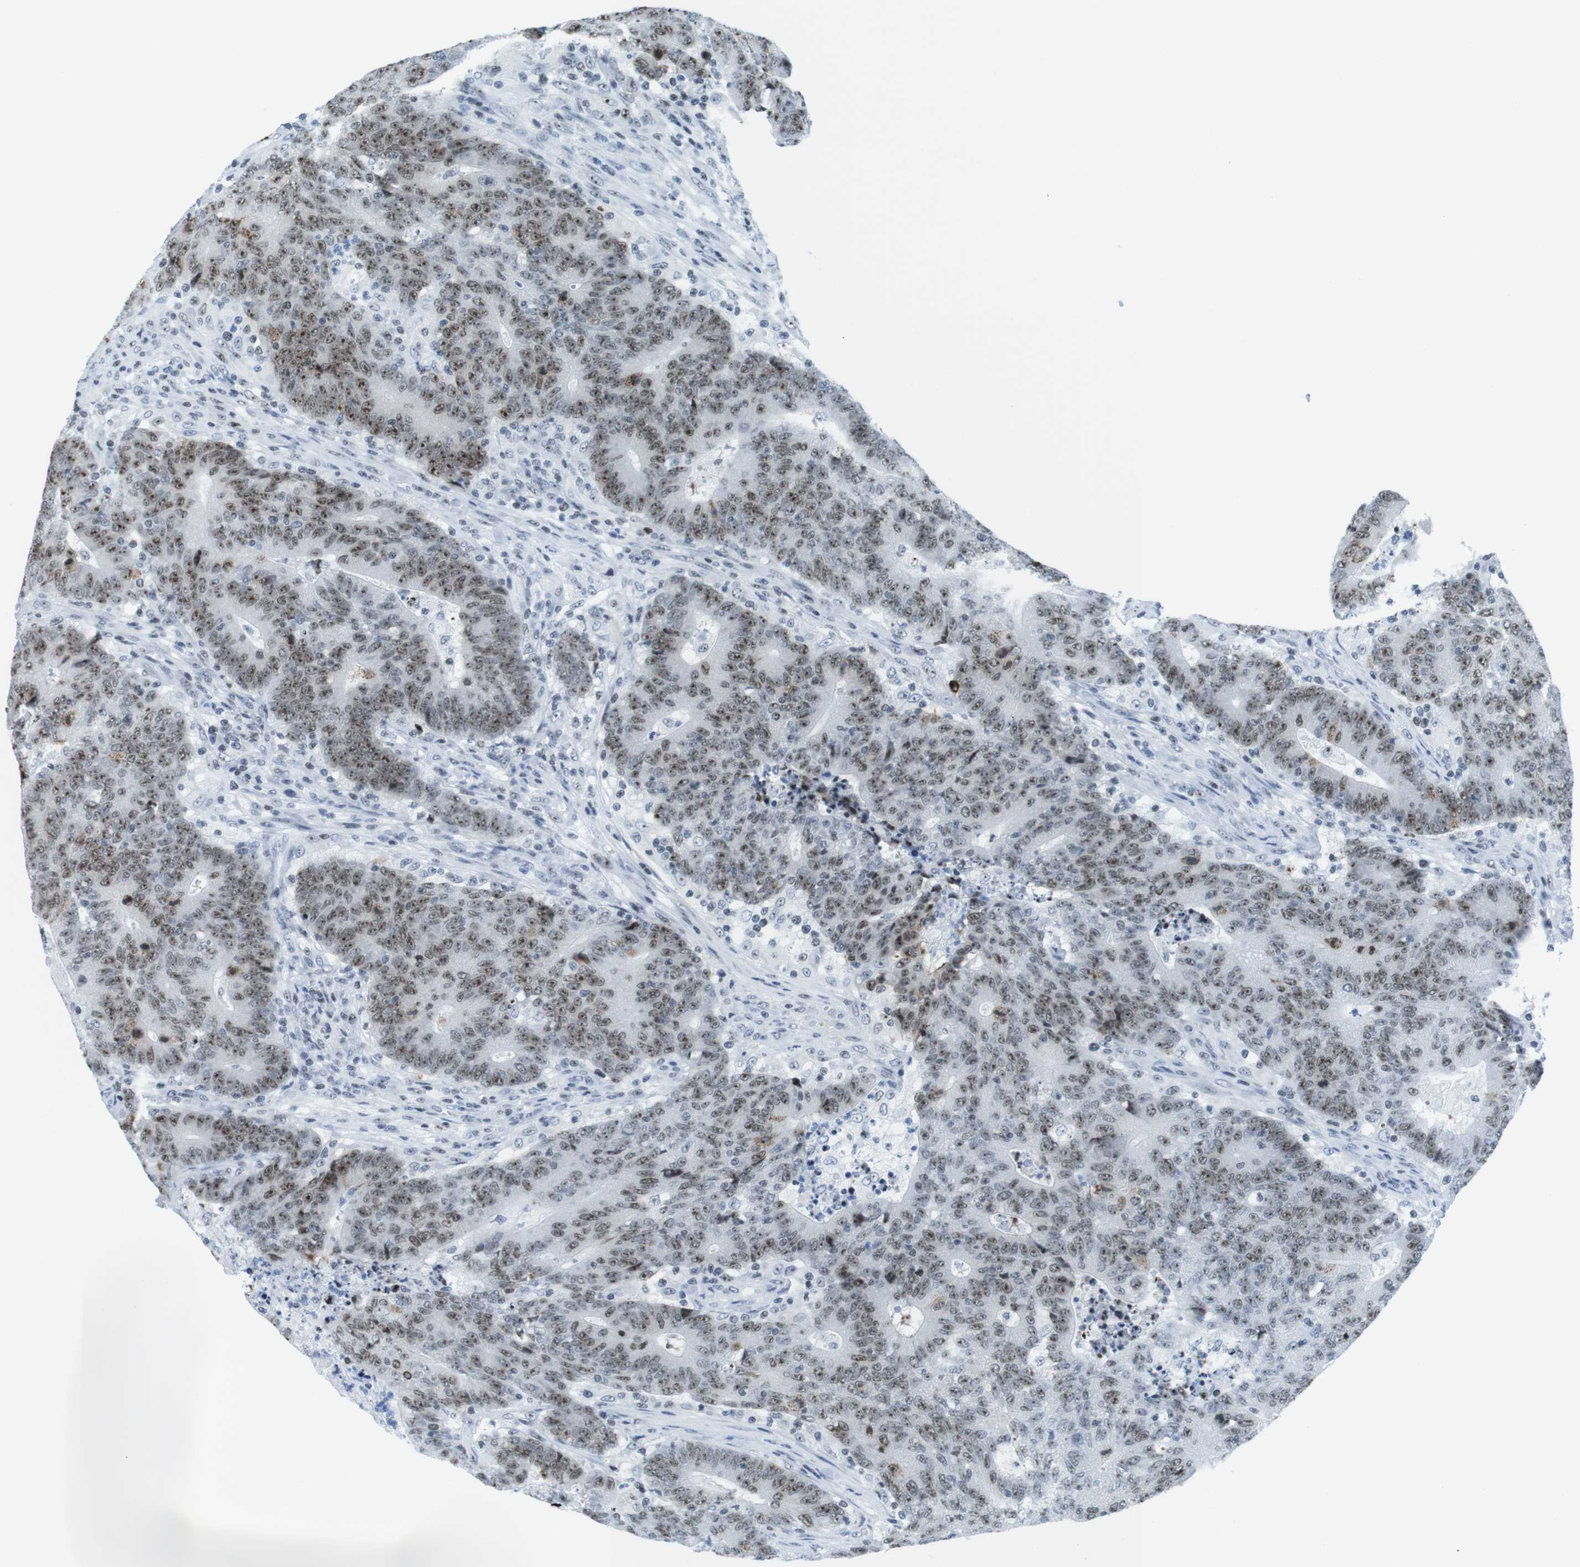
{"staining": {"intensity": "moderate", "quantity": ">75%", "location": "nuclear"}, "tissue": "colorectal cancer", "cell_type": "Tumor cells", "image_type": "cancer", "snomed": [{"axis": "morphology", "description": "Normal tissue, NOS"}, {"axis": "morphology", "description": "Adenocarcinoma, NOS"}, {"axis": "topography", "description": "Colon"}], "caption": "This is a histology image of IHC staining of colorectal cancer, which shows moderate expression in the nuclear of tumor cells.", "gene": "NIFK", "patient": {"sex": "female", "age": 75}}